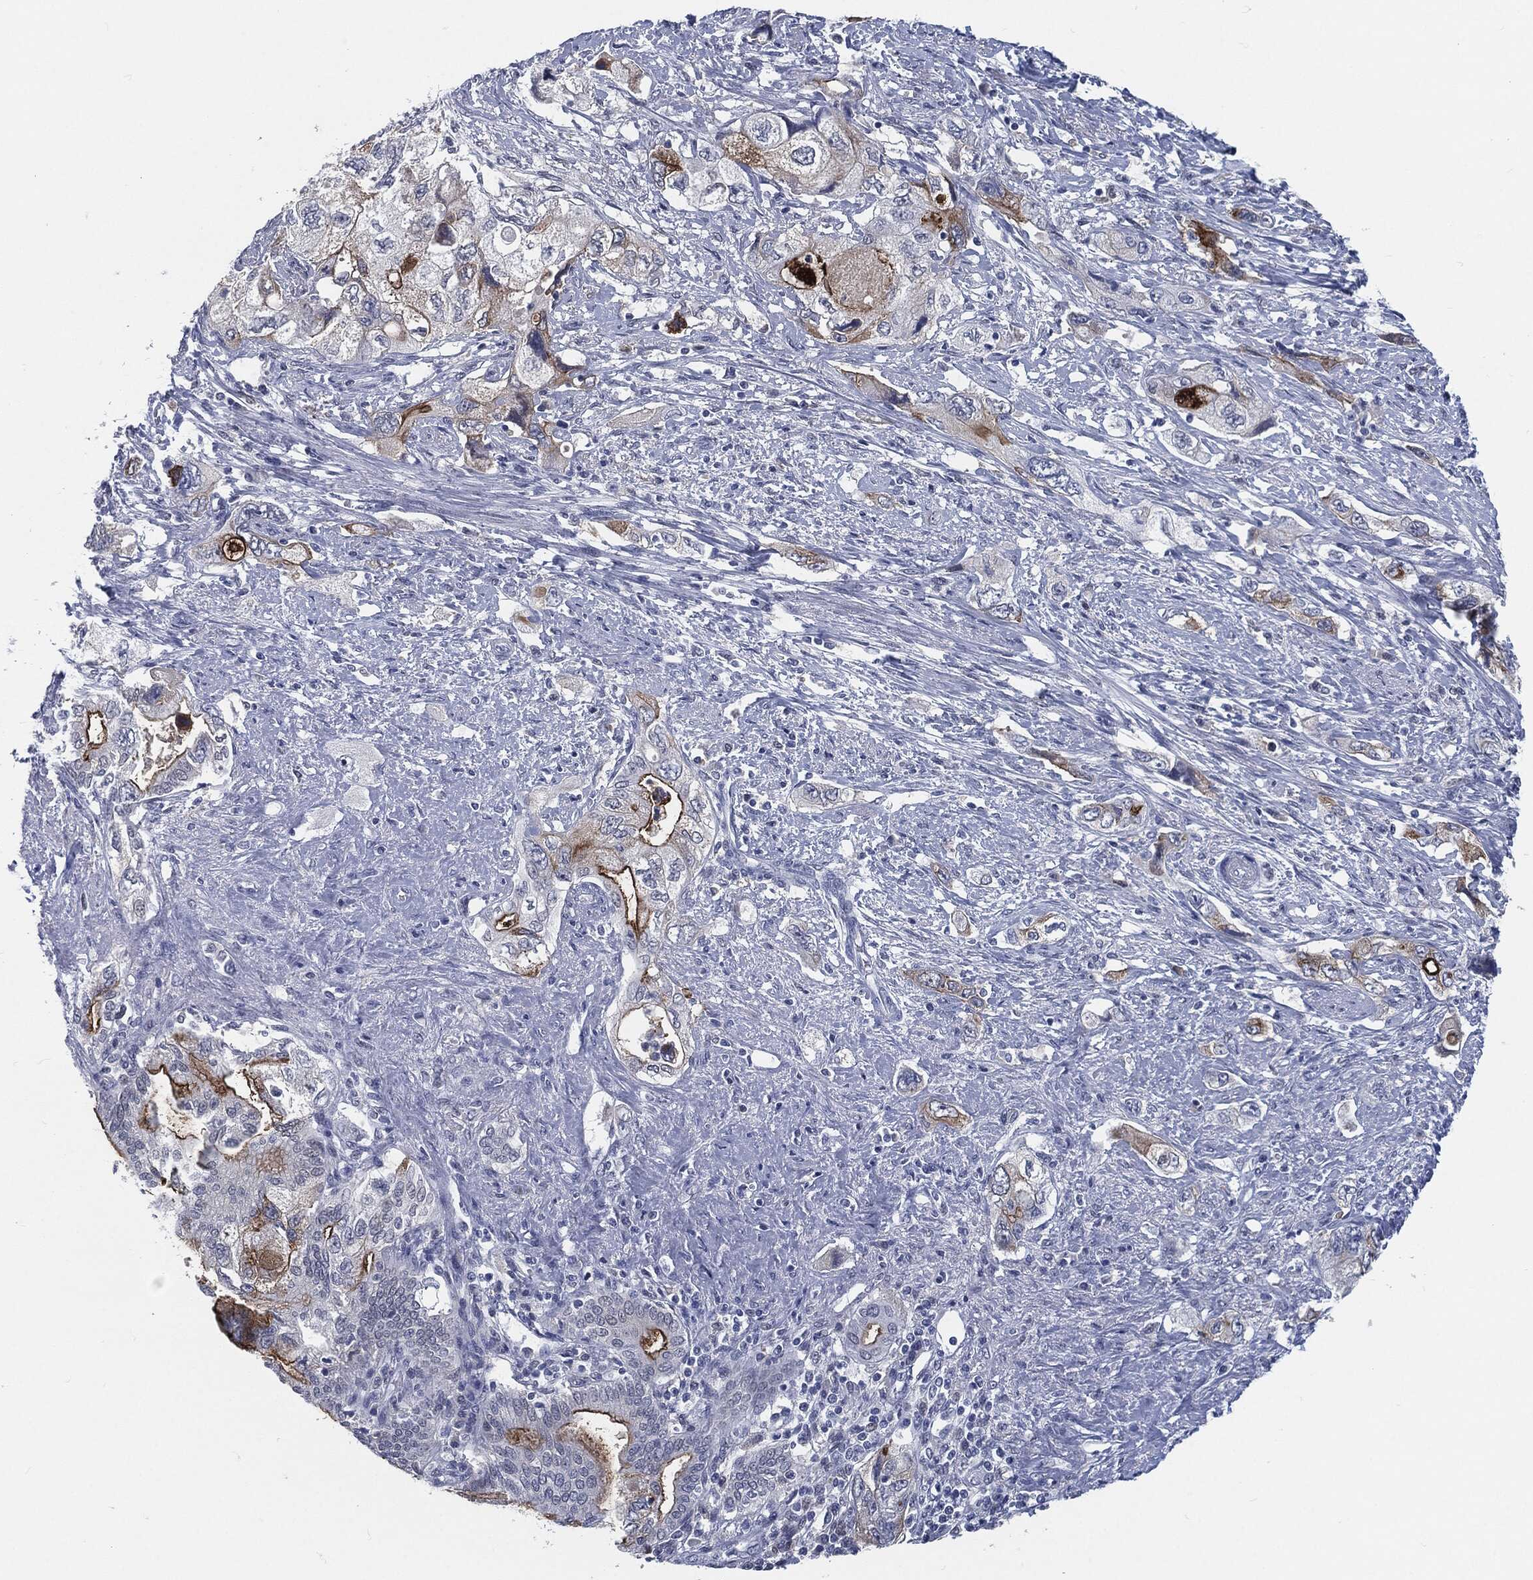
{"staining": {"intensity": "strong", "quantity": "<25%", "location": "cytoplasmic/membranous"}, "tissue": "pancreatic cancer", "cell_type": "Tumor cells", "image_type": "cancer", "snomed": [{"axis": "morphology", "description": "Adenocarcinoma, NOS"}, {"axis": "topography", "description": "Pancreas"}], "caption": "Pancreatic cancer (adenocarcinoma) stained with a brown dye exhibits strong cytoplasmic/membranous positive positivity in about <25% of tumor cells.", "gene": "PROM1", "patient": {"sex": "female", "age": 73}}